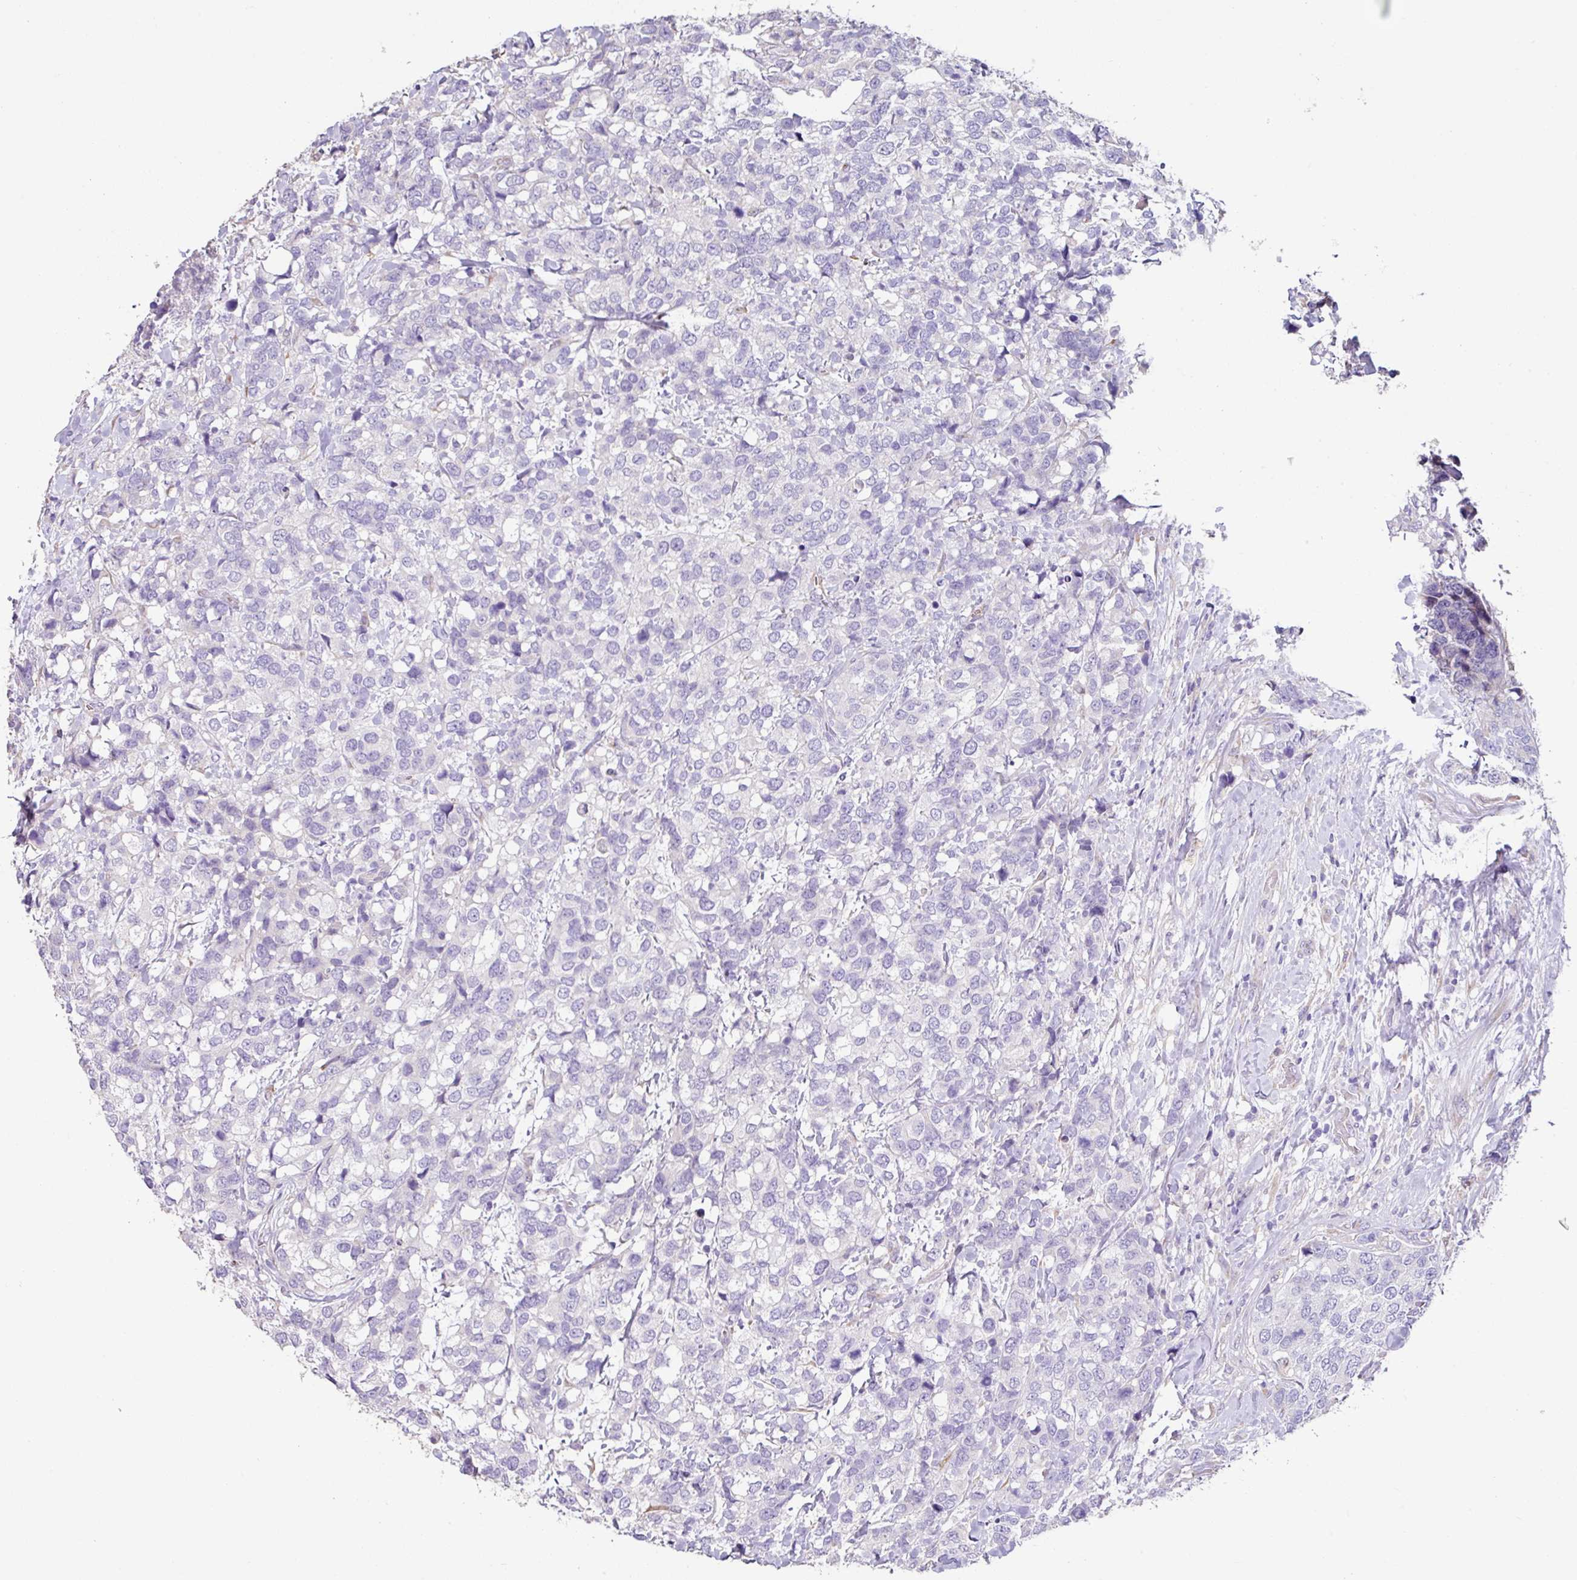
{"staining": {"intensity": "negative", "quantity": "none", "location": "none"}, "tissue": "breast cancer", "cell_type": "Tumor cells", "image_type": "cancer", "snomed": [{"axis": "morphology", "description": "Lobular carcinoma"}, {"axis": "topography", "description": "Breast"}], "caption": "This is an IHC photomicrograph of lobular carcinoma (breast). There is no staining in tumor cells.", "gene": "ZG16", "patient": {"sex": "female", "age": 59}}